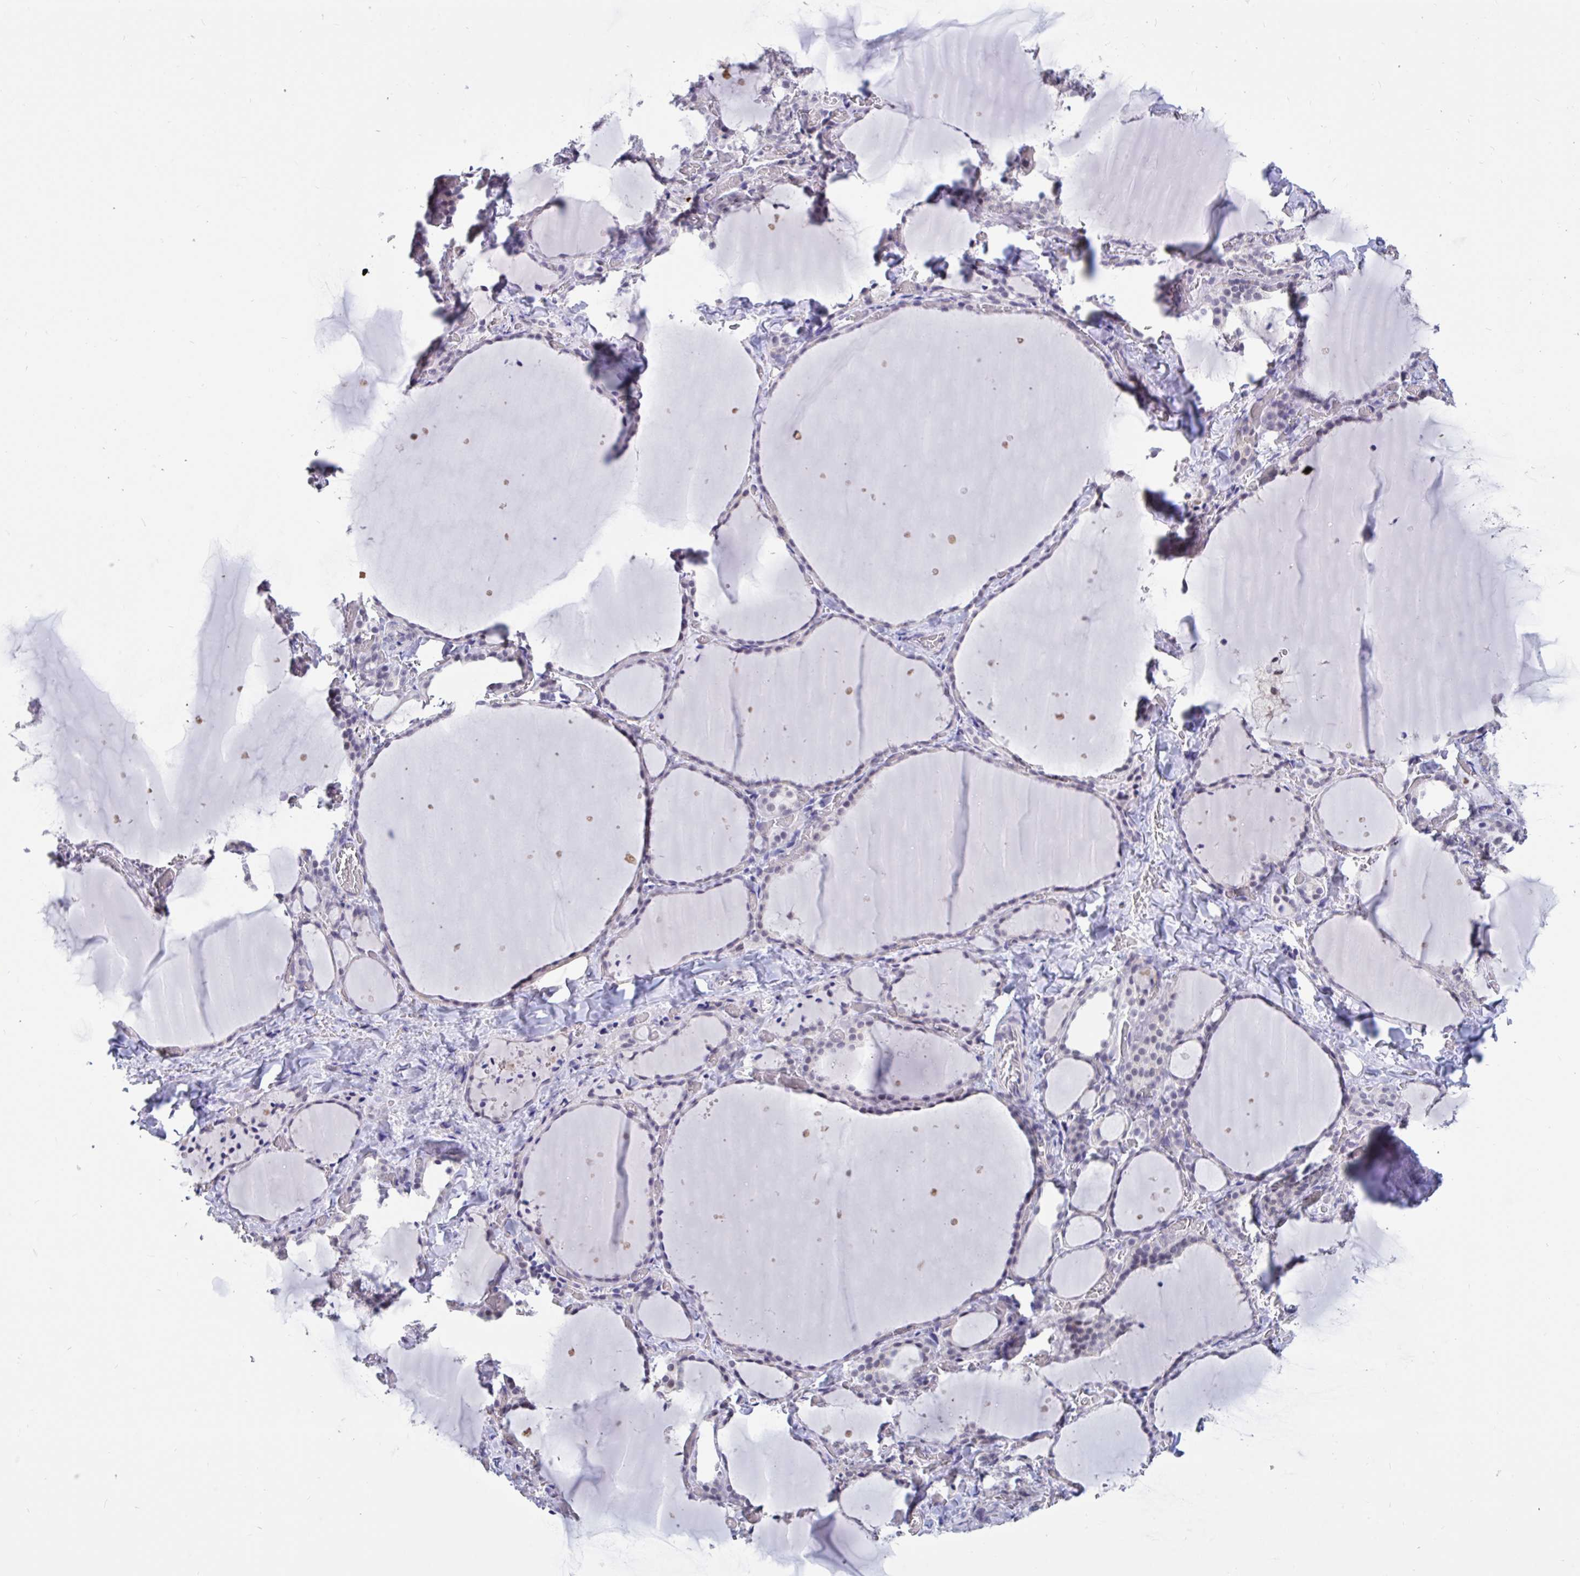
{"staining": {"intensity": "negative", "quantity": "none", "location": "none"}, "tissue": "thyroid gland", "cell_type": "Glandular cells", "image_type": "normal", "snomed": [{"axis": "morphology", "description": "Normal tissue, NOS"}, {"axis": "topography", "description": "Thyroid gland"}], "caption": "There is no significant expression in glandular cells of thyroid gland. Nuclei are stained in blue.", "gene": "DDX39A", "patient": {"sex": "female", "age": 36}}